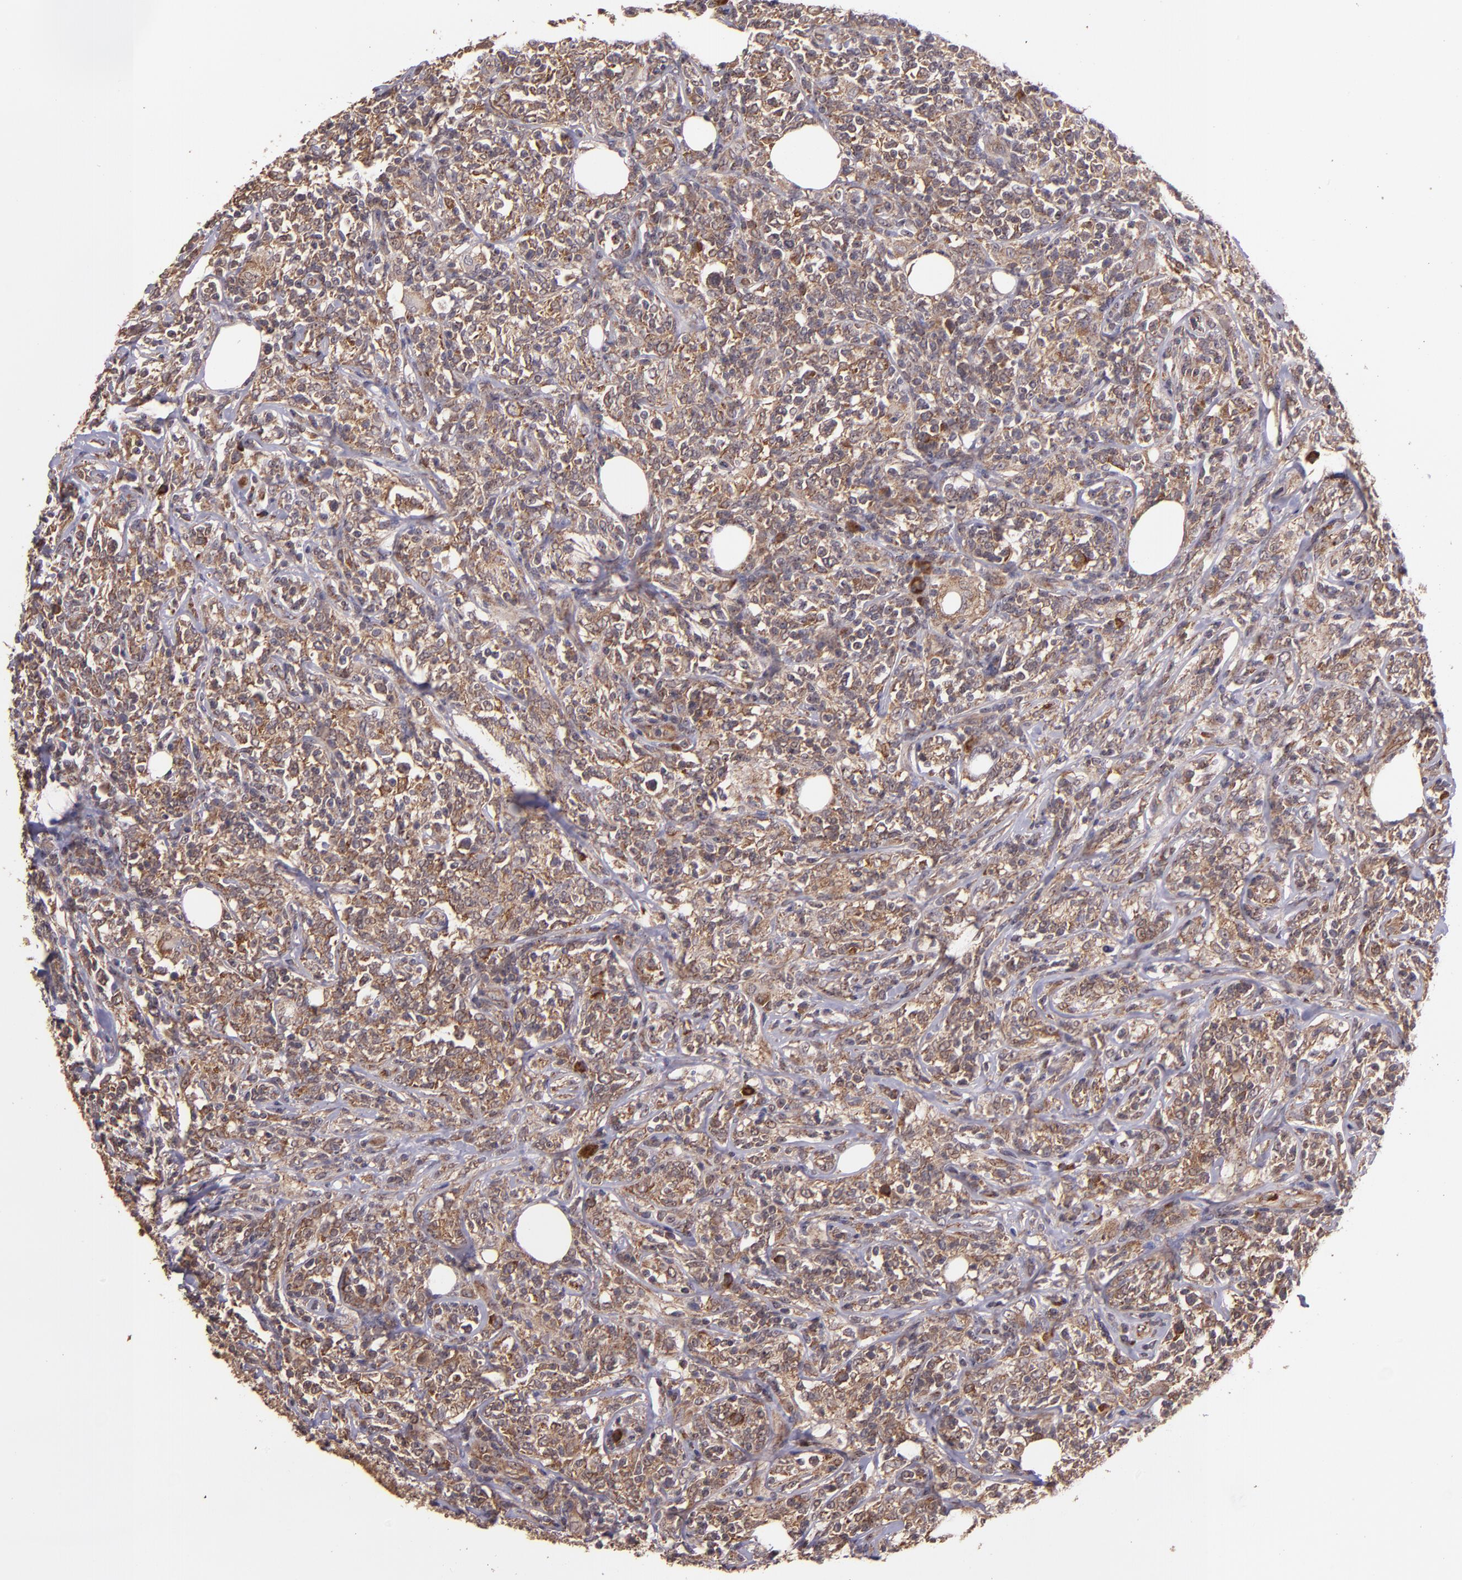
{"staining": {"intensity": "strong", "quantity": ">75%", "location": "cytoplasmic/membranous"}, "tissue": "lymphoma", "cell_type": "Tumor cells", "image_type": "cancer", "snomed": [{"axis": "morphology", "description": "Malignant lymphoma, non-Hodgkin's type, High grade"}, {"axis": "topography", "description": "Lymph node"}], "caption": "IHC of high-grade malignant lymphoma, non-Hodgkin's type shows high levels of strong cytoplasmic/membranous positivity in approximately >75% of tumor cells.", "gene": "USP51", "patient": {"sex": "female", "age": 84}}